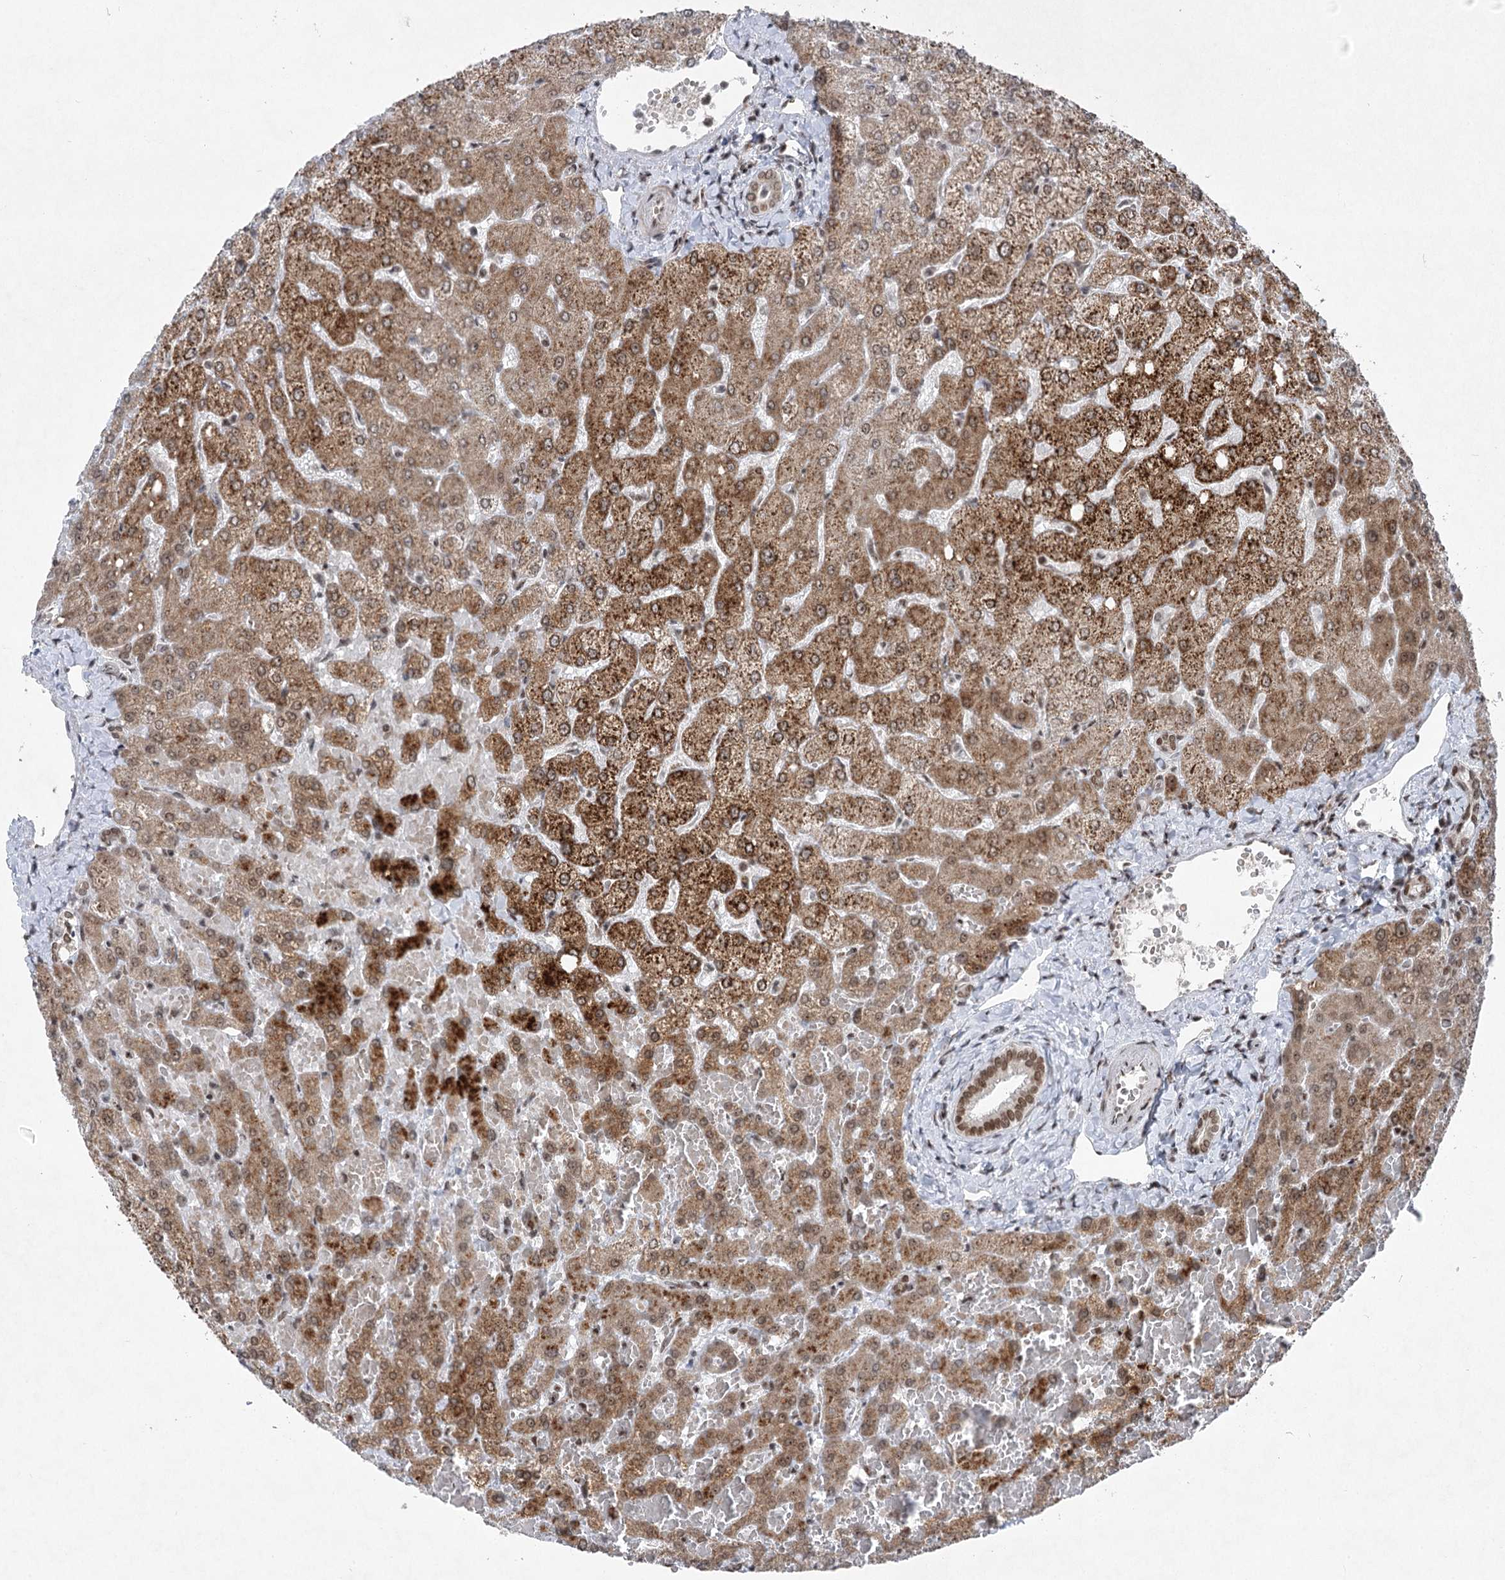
{"staining": {"intensity": "moderate", "quantity": ">75%", "location": "nuclear"}, "tissue": "liver", "cell_type": "Cholangiocytes", "image_type": "normal", "snomed": [{"axis": "morphology", "description": "Normal tissue, NOS"}, {"axis": "topography", "description": "Liver"}], "caption": "IHC of unremarkable human liver demonstrates medium levels of moderate nuclear staining in about >75% of cholangiocytes.", "gene": "CGGBP1", "patient": {"sex": "female", "age": 54}}